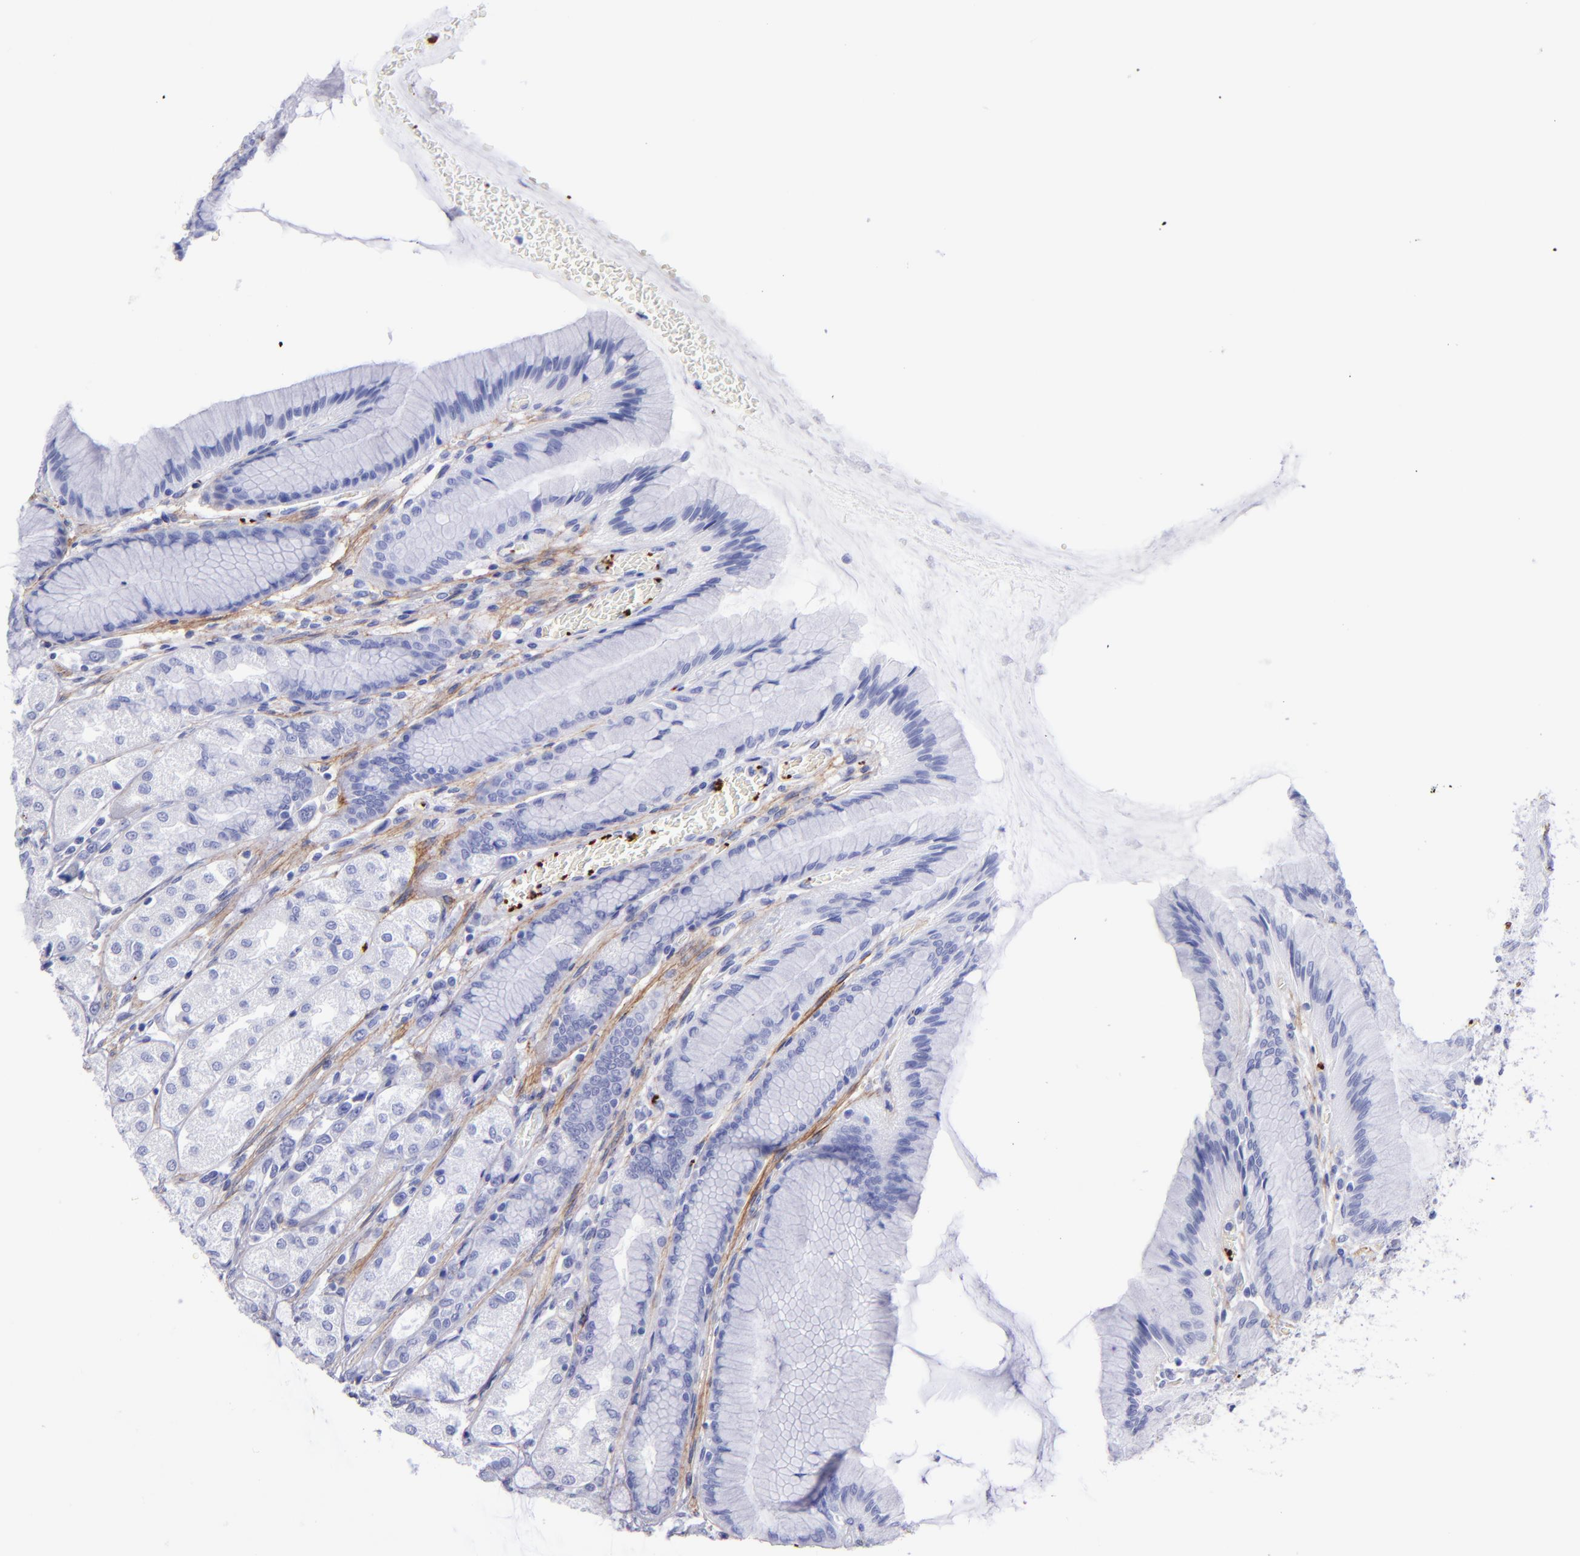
{"staining": {"intensity": "negative", "quantity": "none", "location": "none"}, "tissue": "stomach", "cell_type": "Glandular cells", "image_type": "normal", "snomed": [{"axis": "morphology", "description": "Normal tissue, NOS"}, {"axis": "morphology", "description": "Adenocarcinoma, NOS"}, {"axis": "topography", "description": "Stomach"}, {"axis": "topography", "description": "Stomach, lower"}], "caption": "Micrograph shows no protein expression in glandular cells of normal stomach.", "gene": "EFCAB13", "patient": {"sex": "female", "age": 65}}